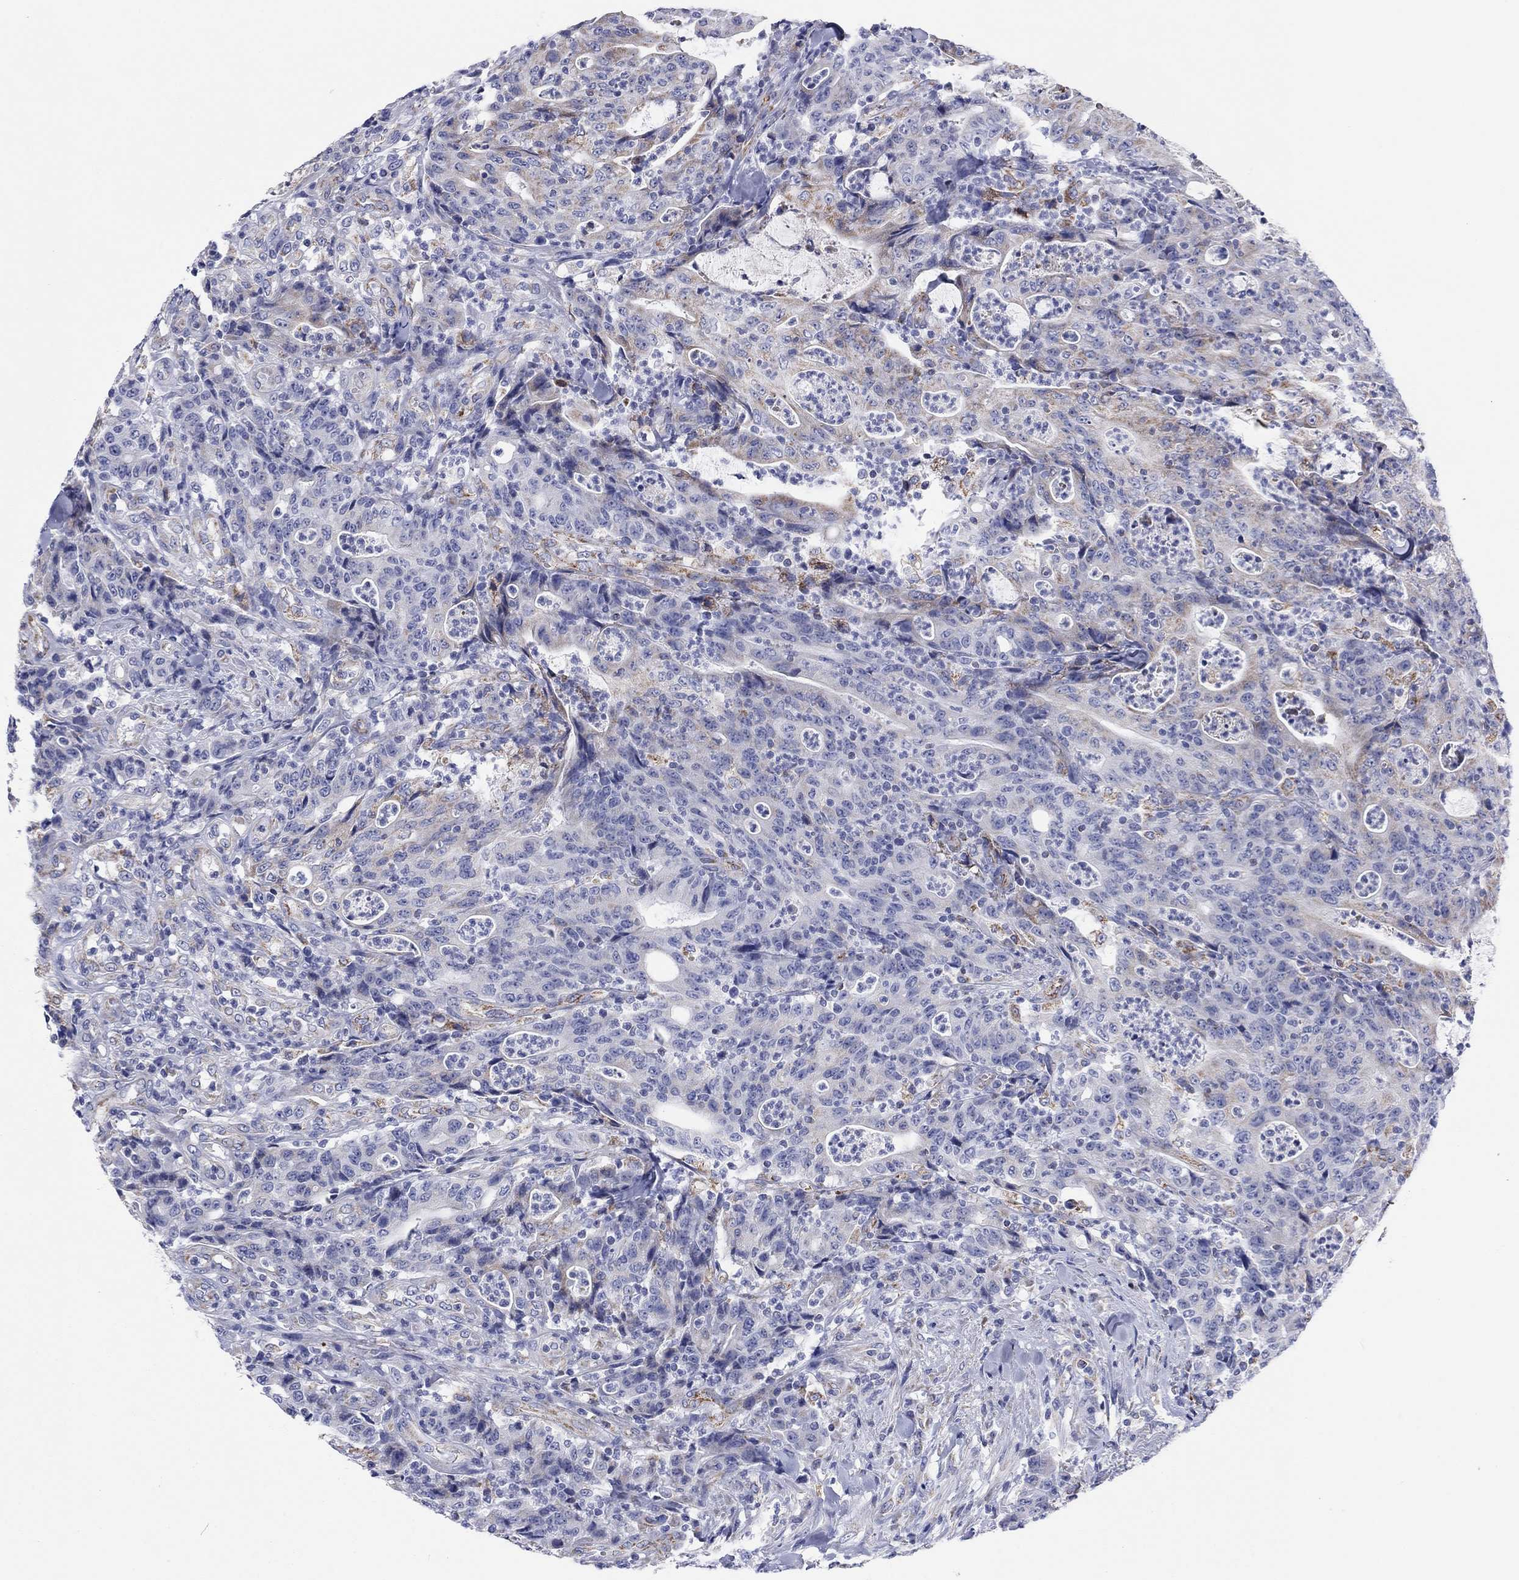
{"staining": {"intensity": "weak", "quantity": "<25%", "location": "cytoplasmic/membranous"}, "tissue": "colorectal cancer", "cell_type": "Tumor cells", "image_type": "cancer", "snomed": [{"axis": "morphology", "description": "Adenocarcinoma, NOS"}, {"axis": "topography", "description": "Colon"}], "caption": "Immunohistochemistry (IHC) photomicrograph of colorectal cancer stained for a protein (brown), which demonstrates no positivity in tumor cells.", "gene": "MGST3", "patient": {"sex": "male", "age": 70}}